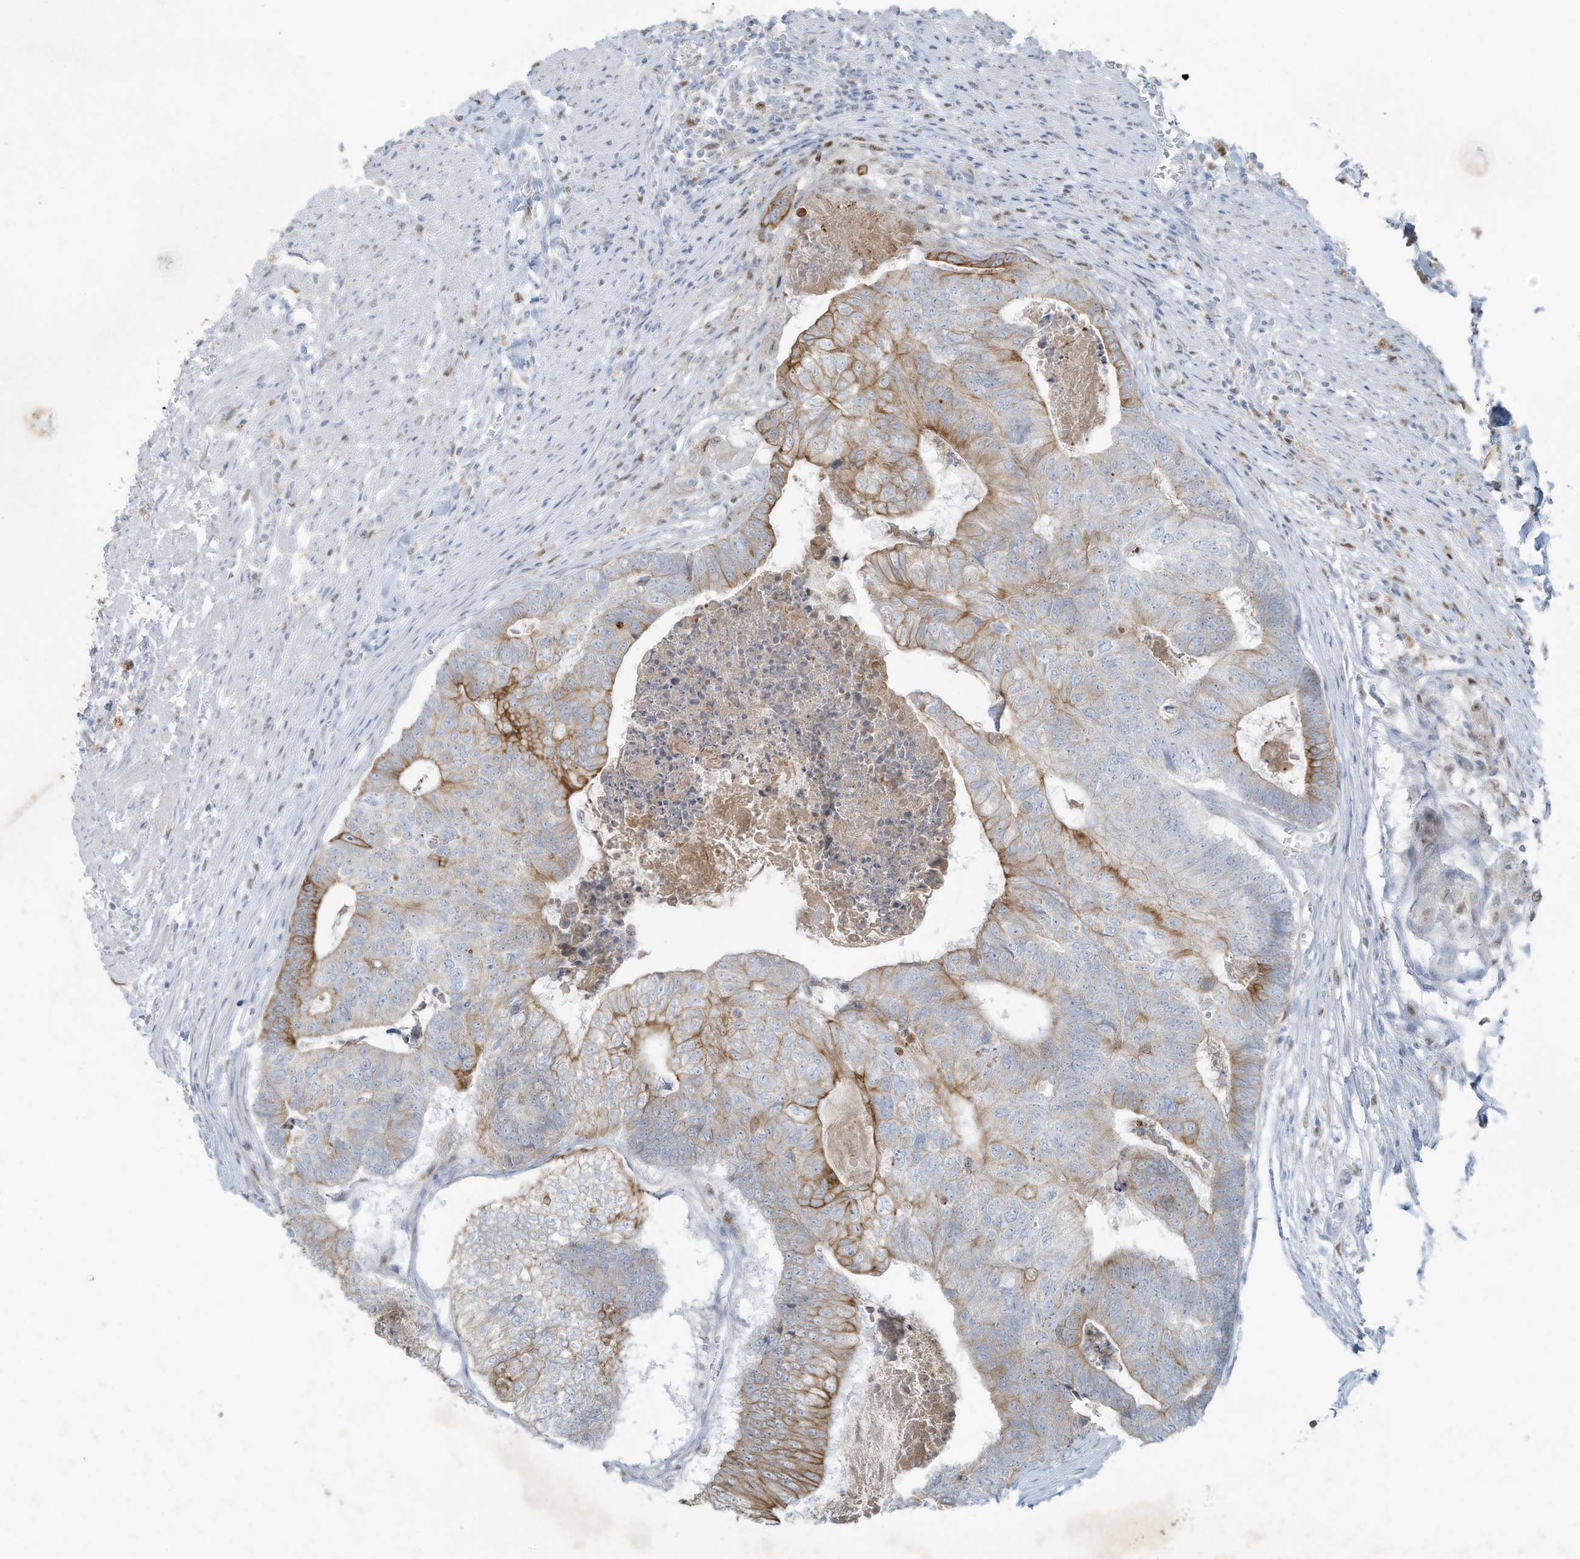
{"staining": {"intensity": "moderate", "quantity": "25%-75%", "location": "cytoplasmic/membranous"}, "tissue": "colorectal cancer", "cell_type": "Tumor cells", "image_type": "cancer", "snomed": [{"axis": "morphology", "description": "Adenocarcinoma, NOS"}, {"axis": "topography", "description": "Colon"}], "caption": "Moderate cytoplasmic/membranous protein staining is identified in approximately 25%-75% of tumor cells in colorectal adenocarcinoma.", "gene": "TUBE1", "patient": {"sex": "female", "age": 67}}